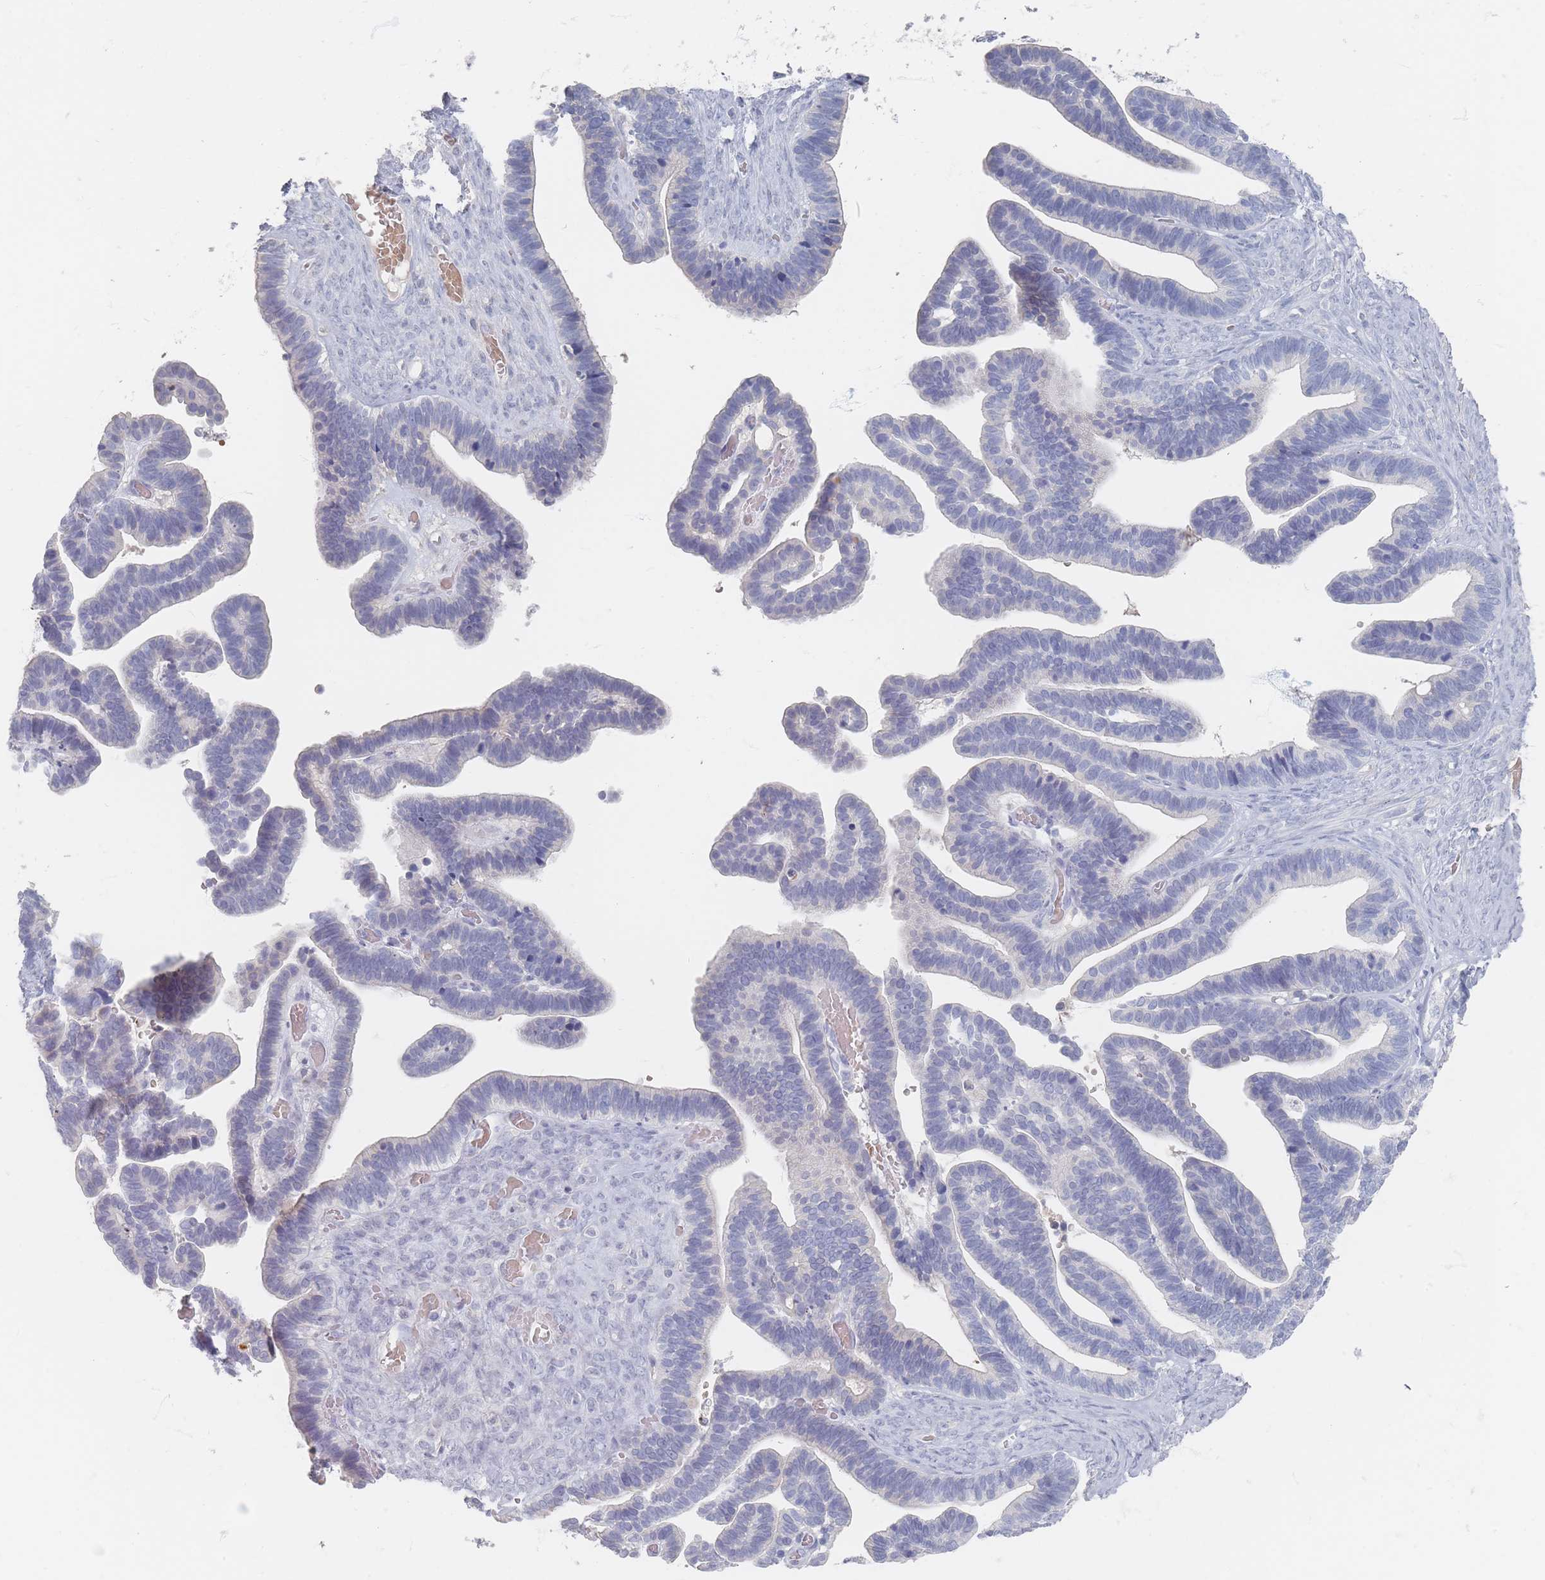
{"staining": {"intensity": "negative", "quantity": "none", "location": "none"}, "tissue": "ovarian cancer", "cell_type": "Tumor cells", "image_type": "cancer", "snomed": [{"axis": "morphology", "description": "Cystadenocarcinoma, serous, NOS"}, {"axis": "topography", "description": "Ovary"}], "caption": "Ovarian cancer (serous cystadenocarcinoma) was stained to show a protein in brown. There is no significant expression in tumor cells.", "gene": "HELZ2", "patient": {"sex": "female", "age": 56}}